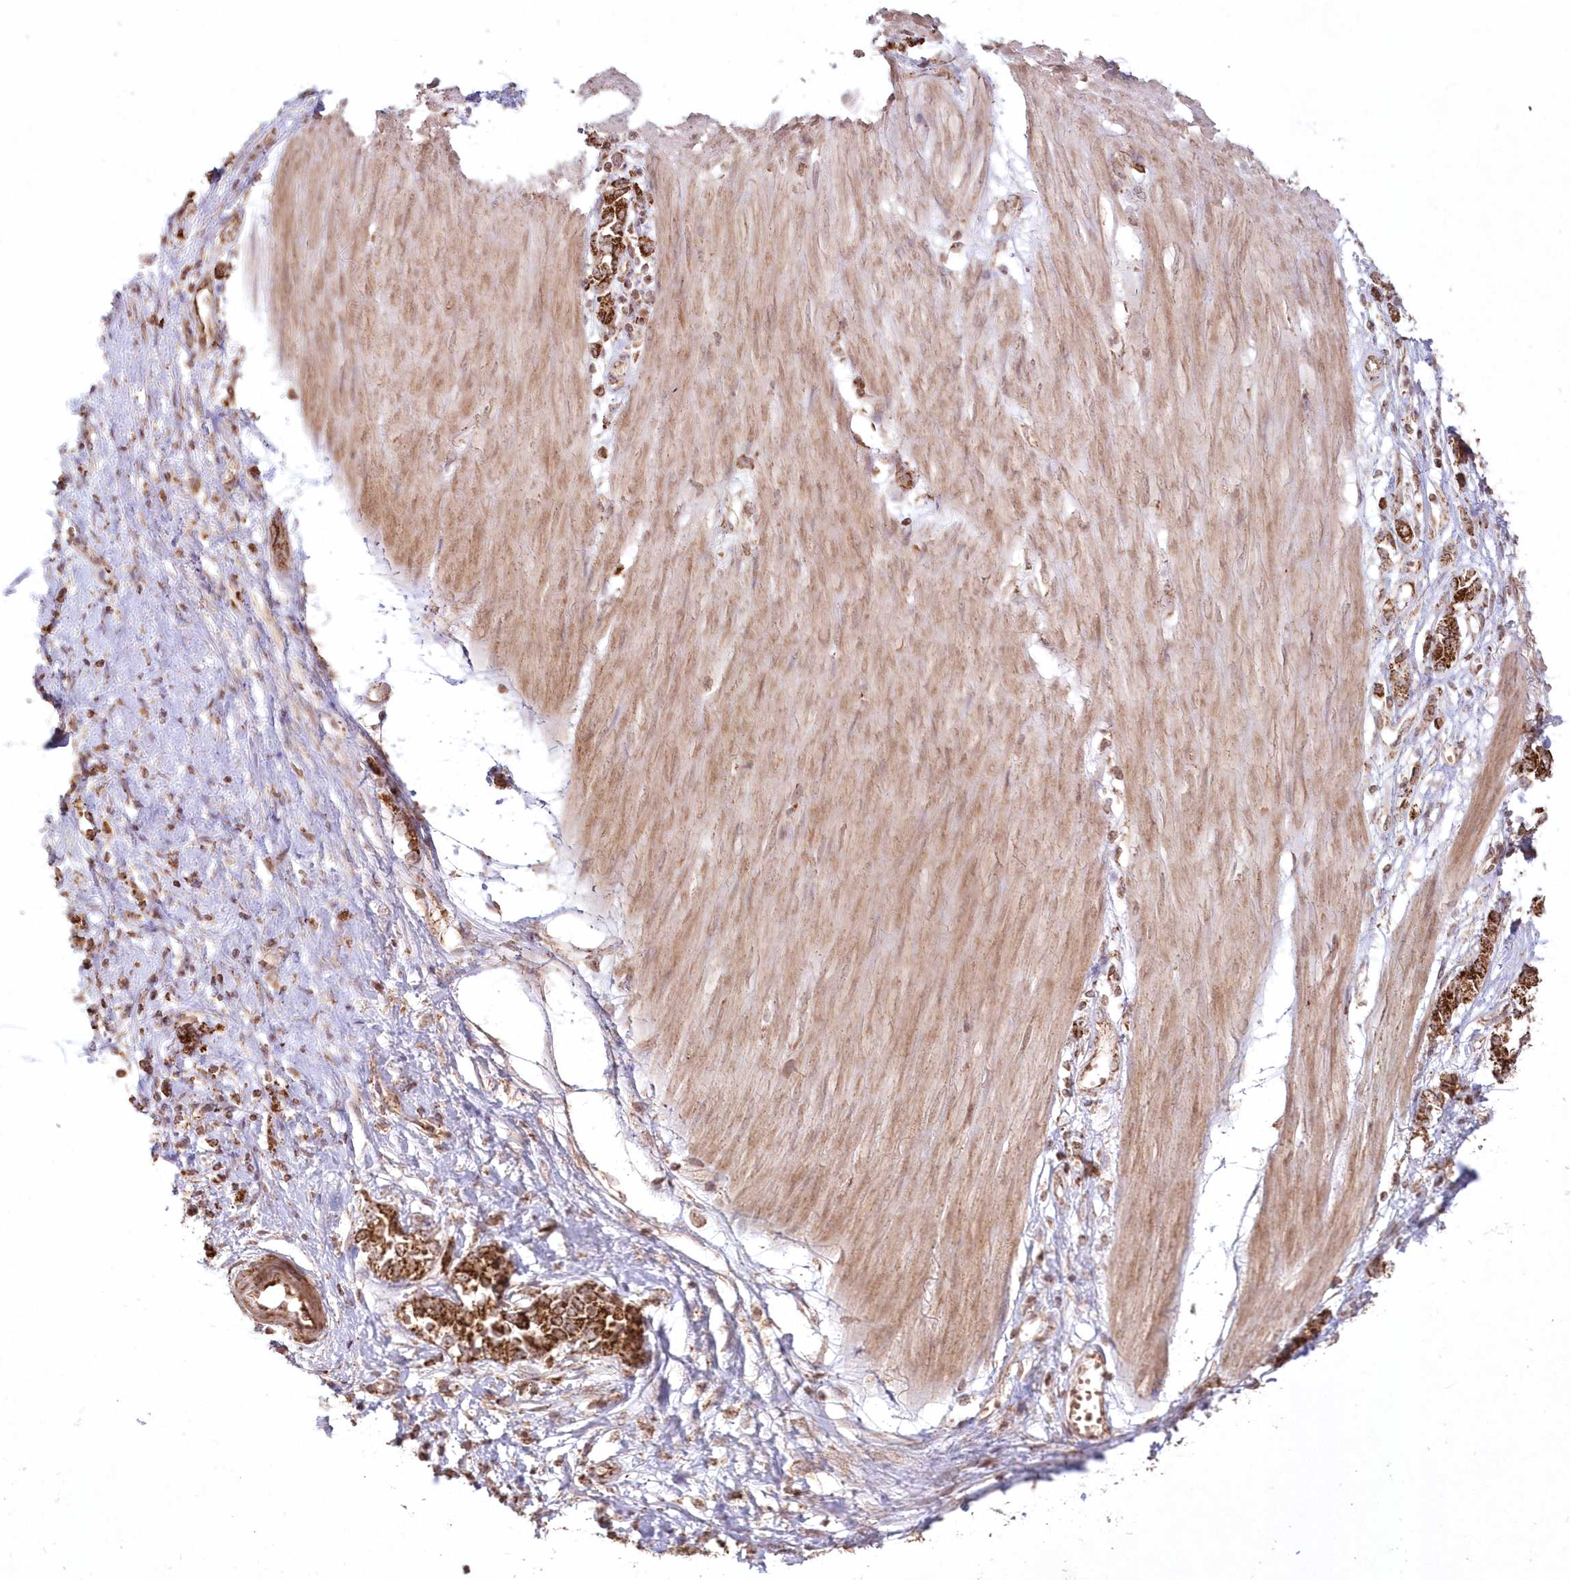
{"staining": {"intensity": "strong", "quantity": ">75%", "location": "cytoplasmic/membranous"}, "tissue": "stomach cancer", "cell_type": "Tumor cells", "image_type": "cancer", "snomed": [{"axis": "morphology", "description": "Adenocarcinoma, NOS"}, {"axis": "topography", "description": "Stomach"}], "caption": "Immunohistochemical staining of stomach cancer (adenocarcinoma) displays high levels of strong cytoplasmic/membranous expression in approximately >75% of tumor cells. (brown staining indicates protein expression, while blue staining denotes nuclei).", "gene": "LRPPRC", "patient": {"sex": "female", "age": 76}}